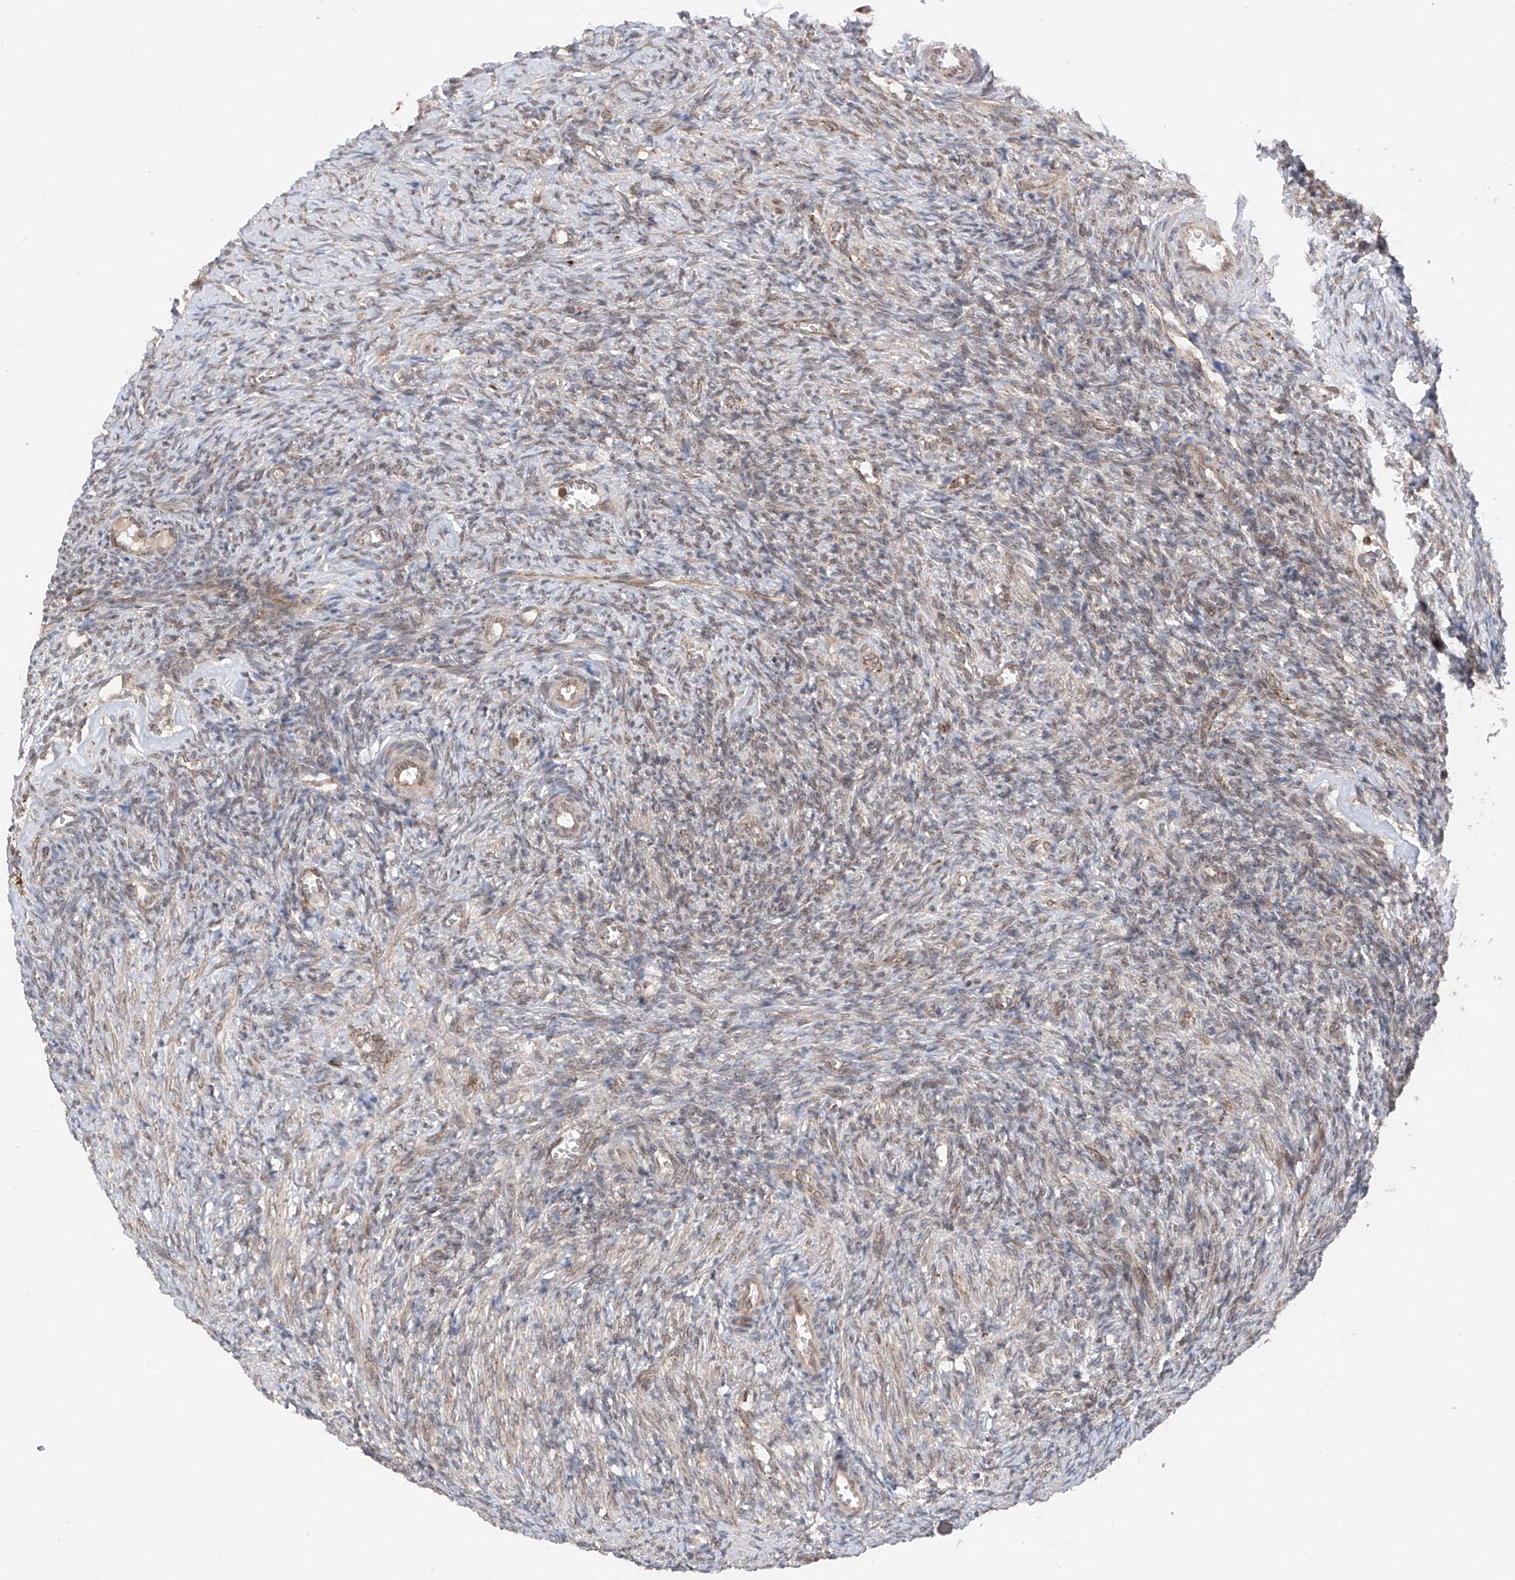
{"staining": {"intensity": "weak", "quantity": "<25%", "location": "cytoplasmic/membranous,nuclear"}, "tissue": "ovary", "cell_type": "Ovarian stroma cells", "image_type": "normal", "snomed": [{"axis": "morphology", "description": "Normal tissue, NOS"}, {"axis": "topography", "description": "Ovary"}], "caption": "A histopathology image of human ovary is negative for staining in ovarian stroma cells. The staining was performed using DAB to visualize the protein expression in brown, while the nuclei were stained in blue with hematoxylin (Magnification: 20x).", "gene": "AHCTF1", "patient": {"sex": "female", "age": 27}}